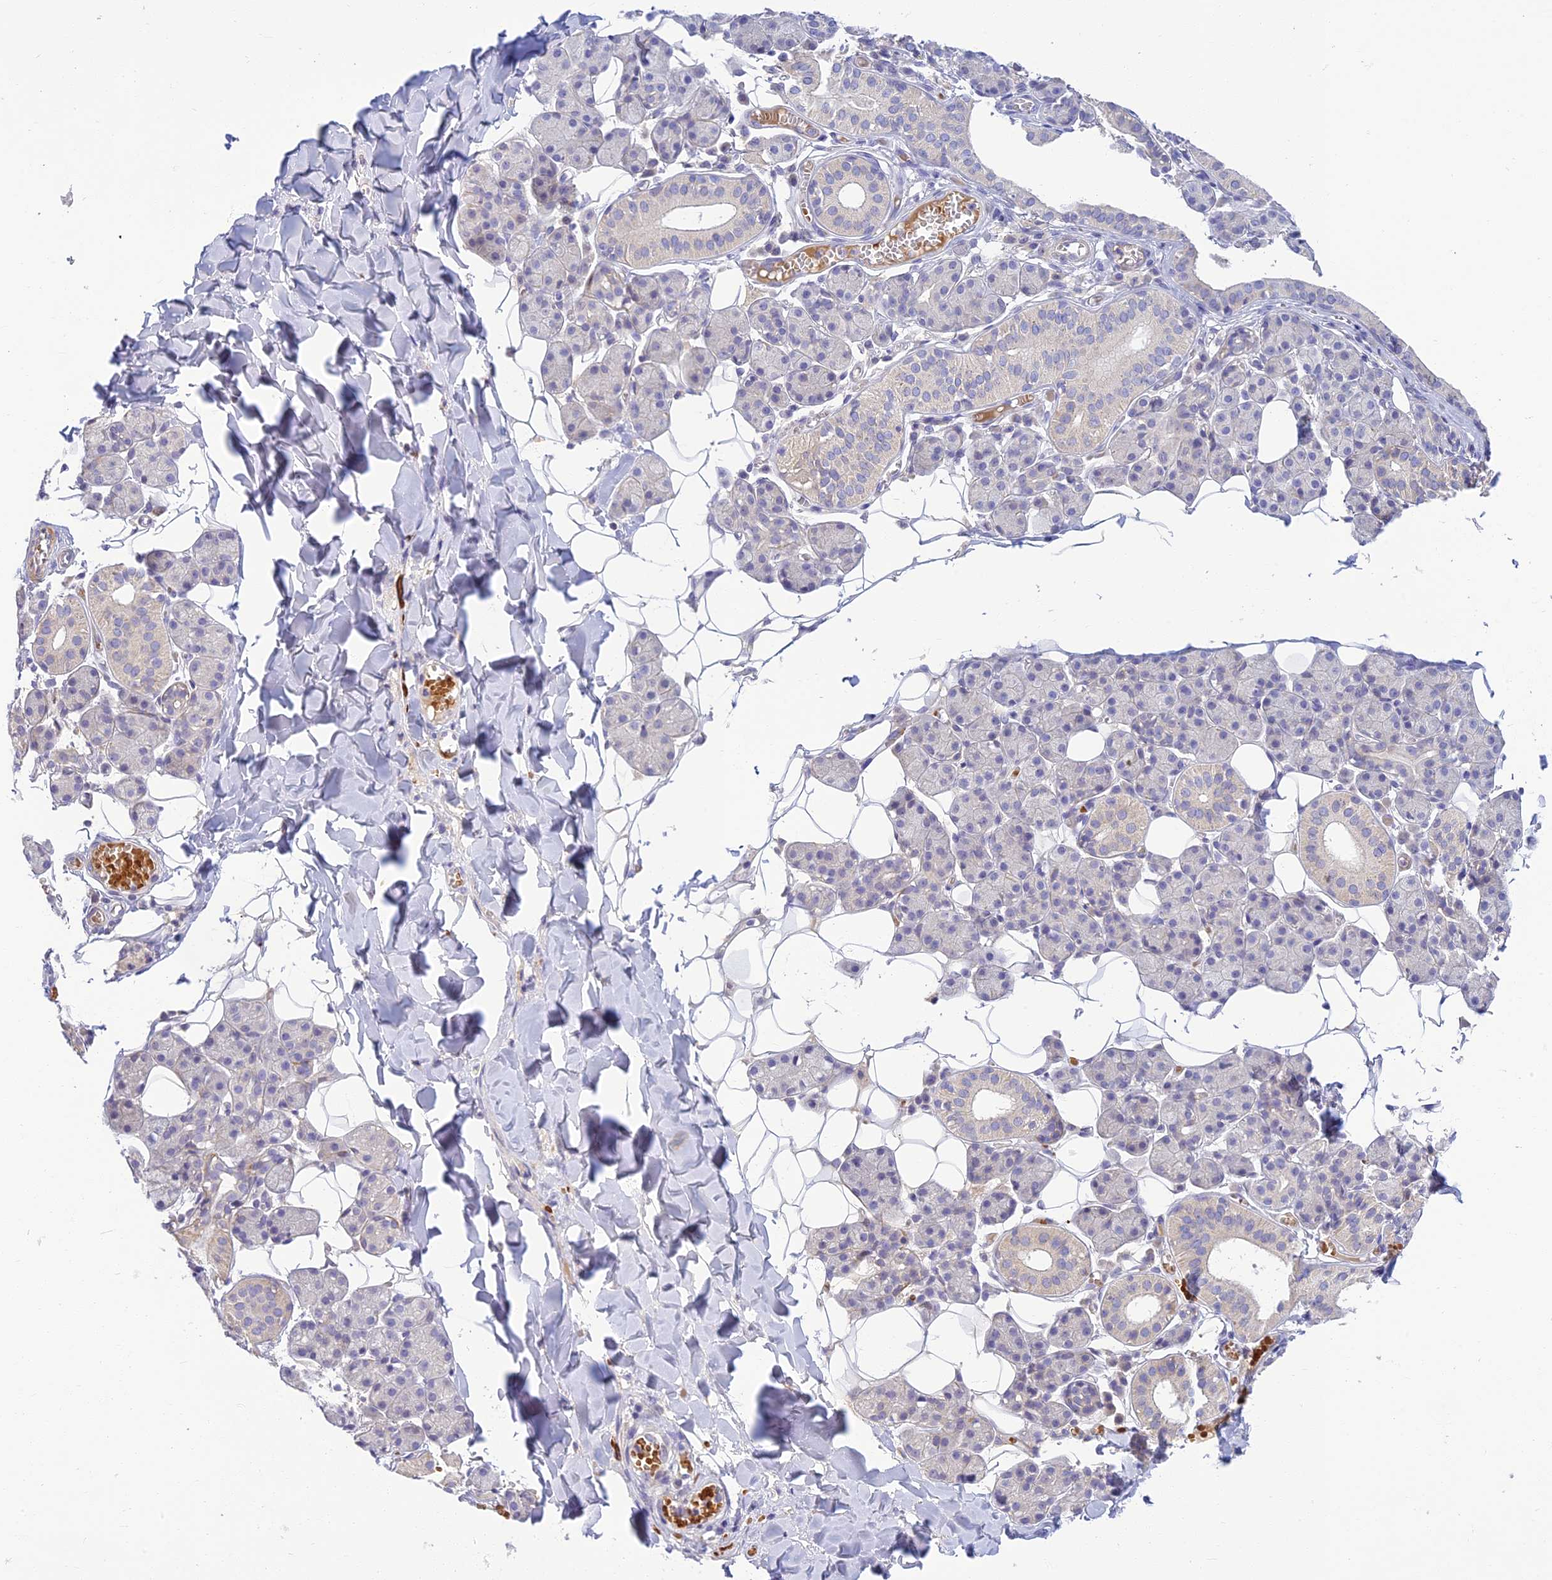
{"staining": {"intensity": "negative", "quantity": "none", "location": "none"}, "tissue": "salivary gland", "cell_type": "Glandular cells", "image_type": "normal", "snomed": [{"axis": "morphology", "description": "Normal tissue, NOS"}, {"axis": "topography", "description": "Salivary gland"}], "caption": "The histopathology image exhibits no significant positivity in glandular cells of salivary gland.", "gene": "CLIP4", "patient": {"sex": "female", "age": 33}}